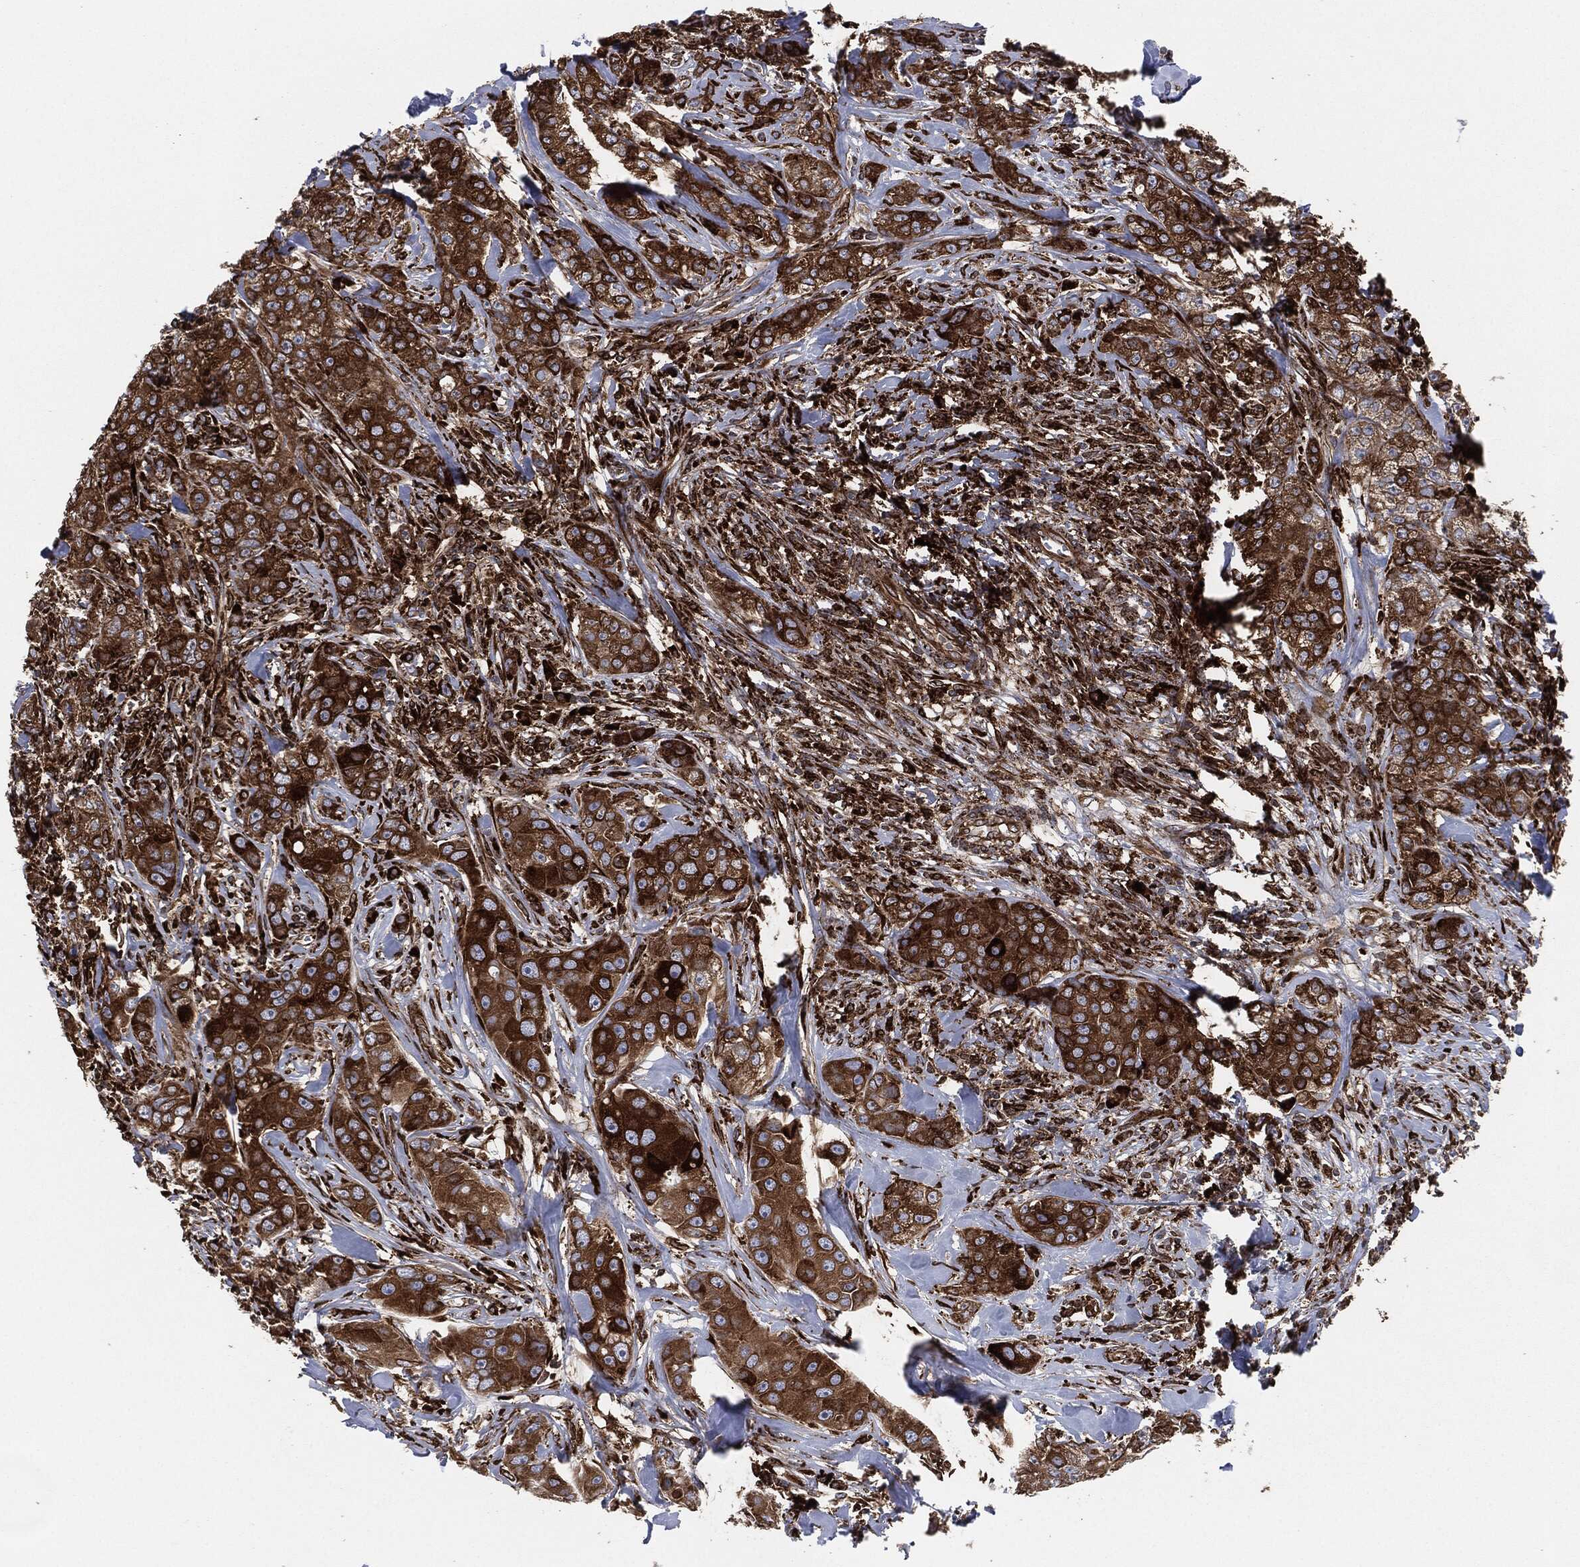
{"staining": {"intensity": "strong", "quantity": ">75%", "location": "cytoplasmic/membranous"}, "tissue": "breast cancer", "cell_type": "Tumor cells", "image_type": "cancer", "snomed": [{"axis": "morphology", "description": "Duct carcinoma"}, {"axis": "topography", "description": "Breast"}], "caption": "Breast cancer stained for a protein reveals strong cytoplasmic/membranous positivity in tumor cells.", "gene": "CALR", "patient": {"sex": "female", "age": 43}}